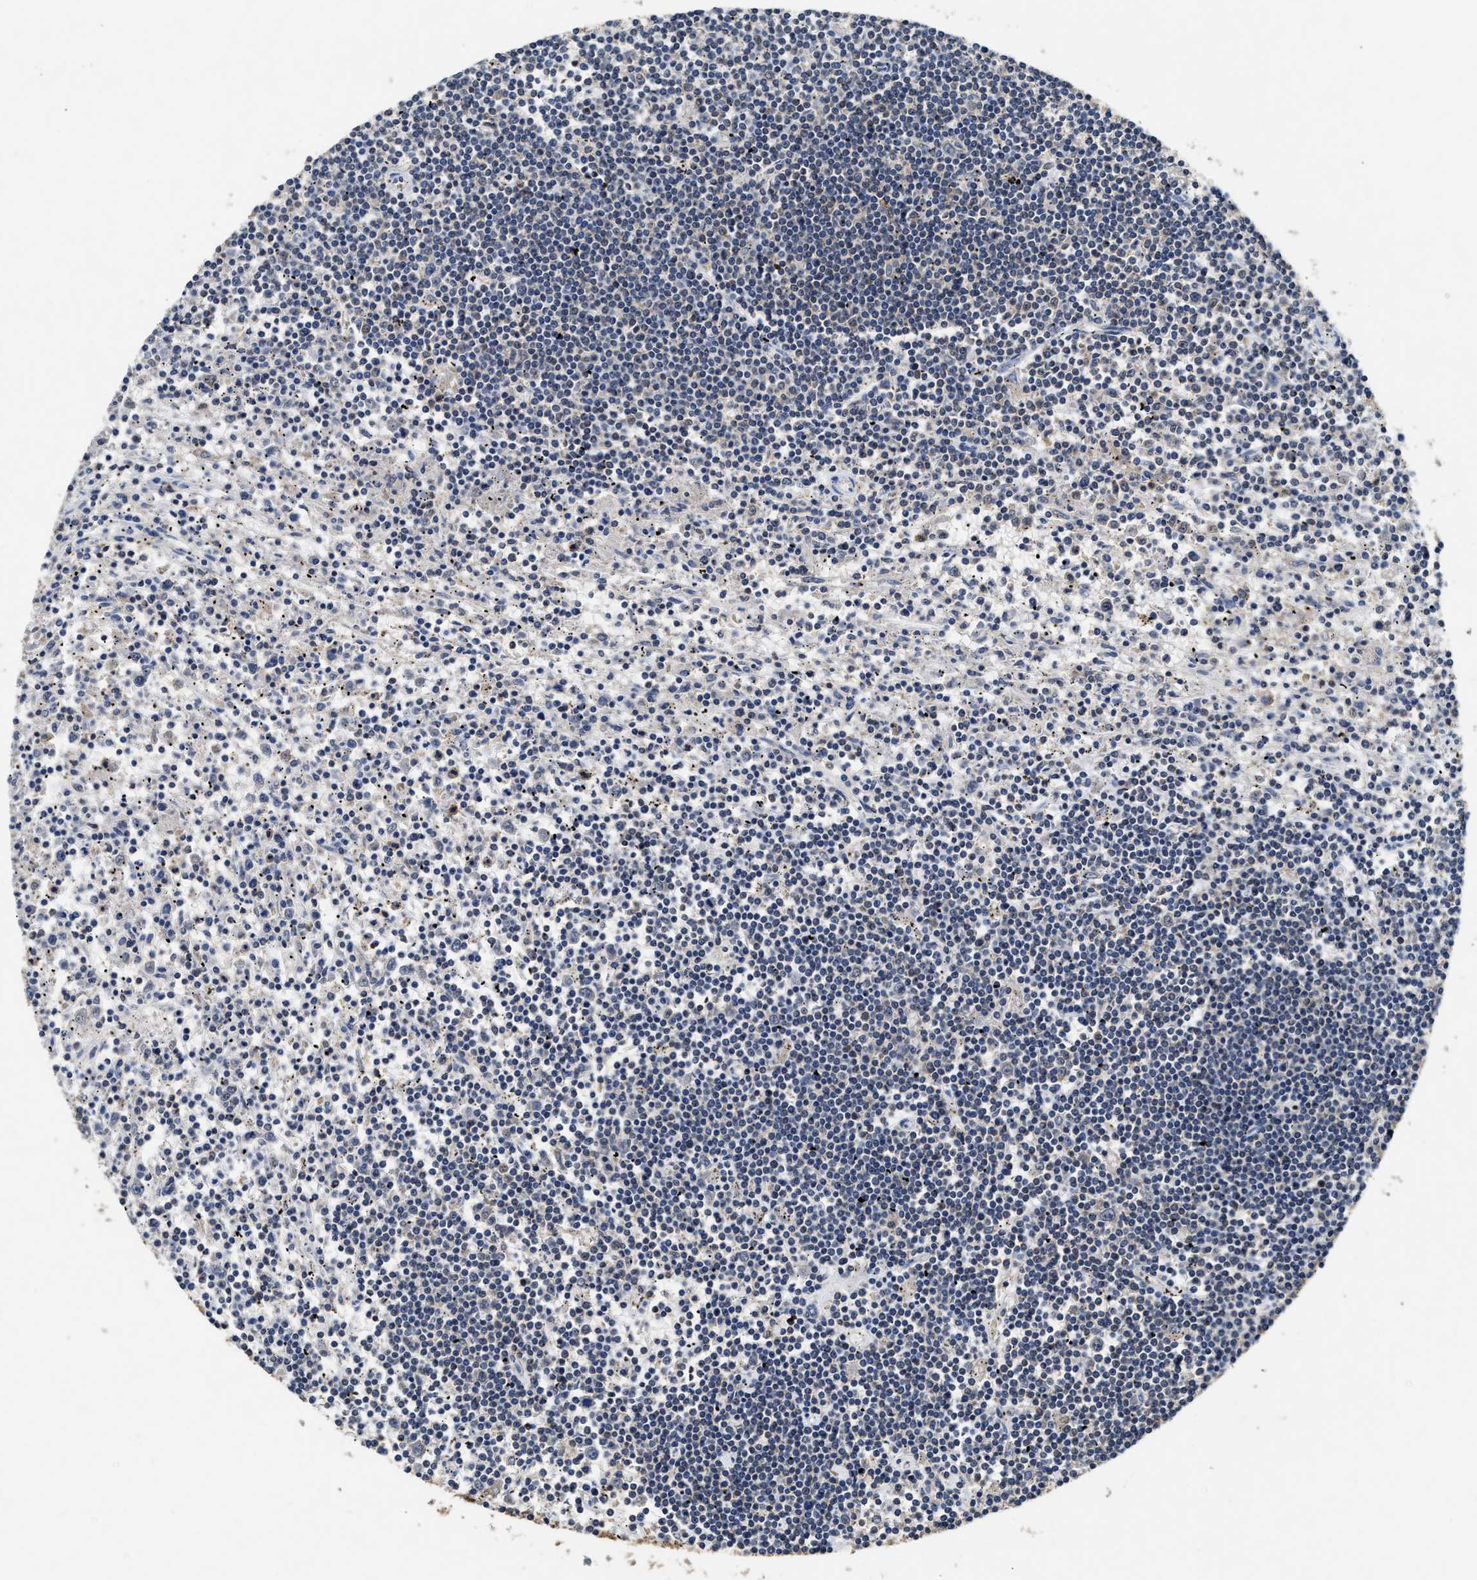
{"staining": {"intensity": "negative", "quantity": "none", "location": "none"}, "tissue": "lymphoma", "cell_type": "Tumor cells", "image_type": "cancer", "snomed": [{"axis": "morphology", "description": "Malignant lymphoma, non-Hodgkin's type, Low grade"}, {"axis": "topography", "description": "Spleen"}], "caption": "DAB immunohistochemical staining of lymphoma exhibits no significant staining in tumor cells.", "gene": "ACAT2", "patient": {"sex": "male", "age": 76}}